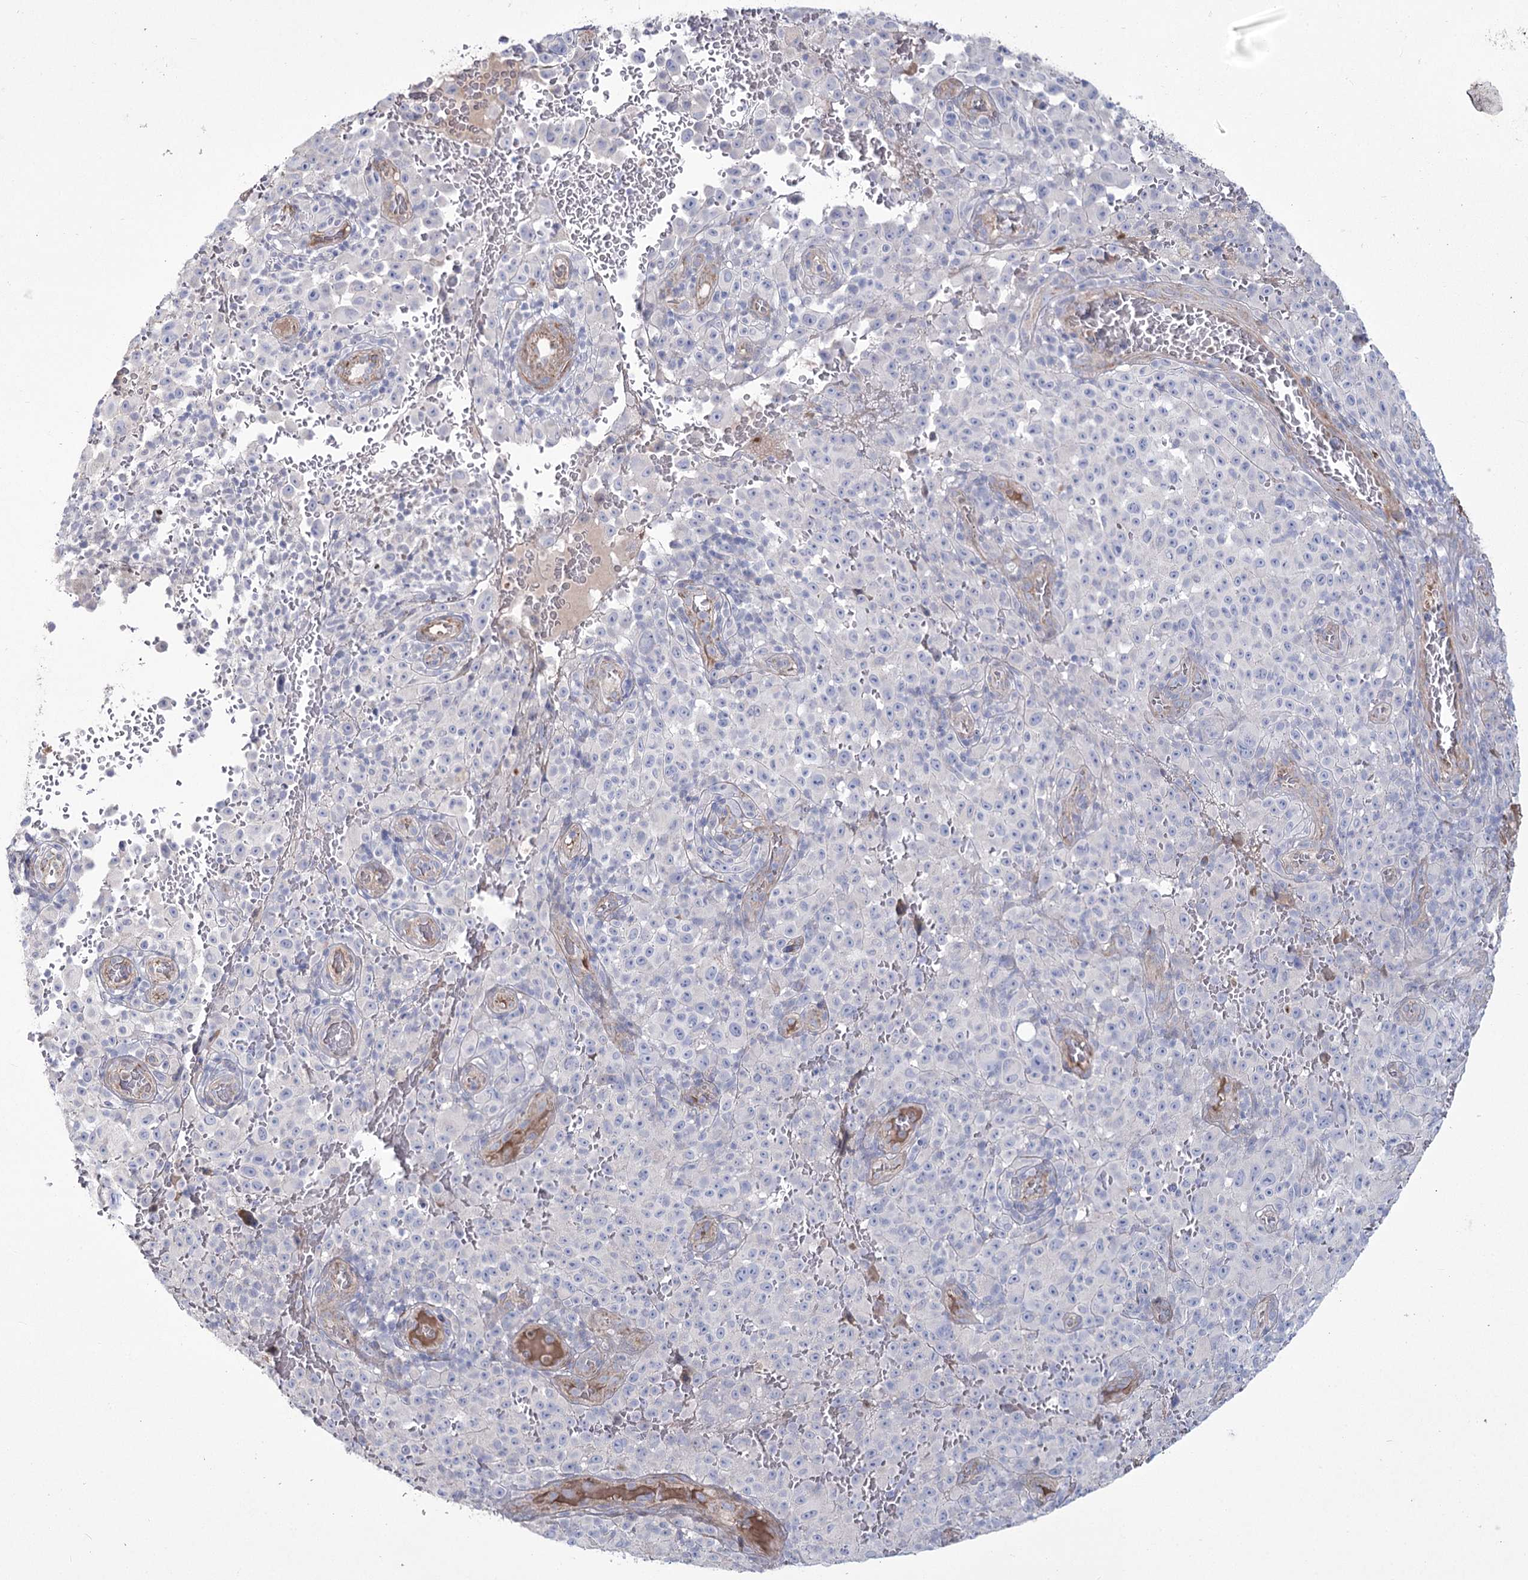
{"staining": {"intensity": "negative", "quantity": "none", "location": "none"}, "tissue": "melanoma", "cell_type": "Tumor cells", "image_type": "cancer", "snomed": [{"axis": "morphology", "description": "Malignant melanoma, NOS"}, {"axis": "topography", "description": "Skin"}], "caption": "Tumor cells are negative for brown protein staining in melanoma.", "gene": "ME3", "patient": {"sex": "female", "age": 82}}